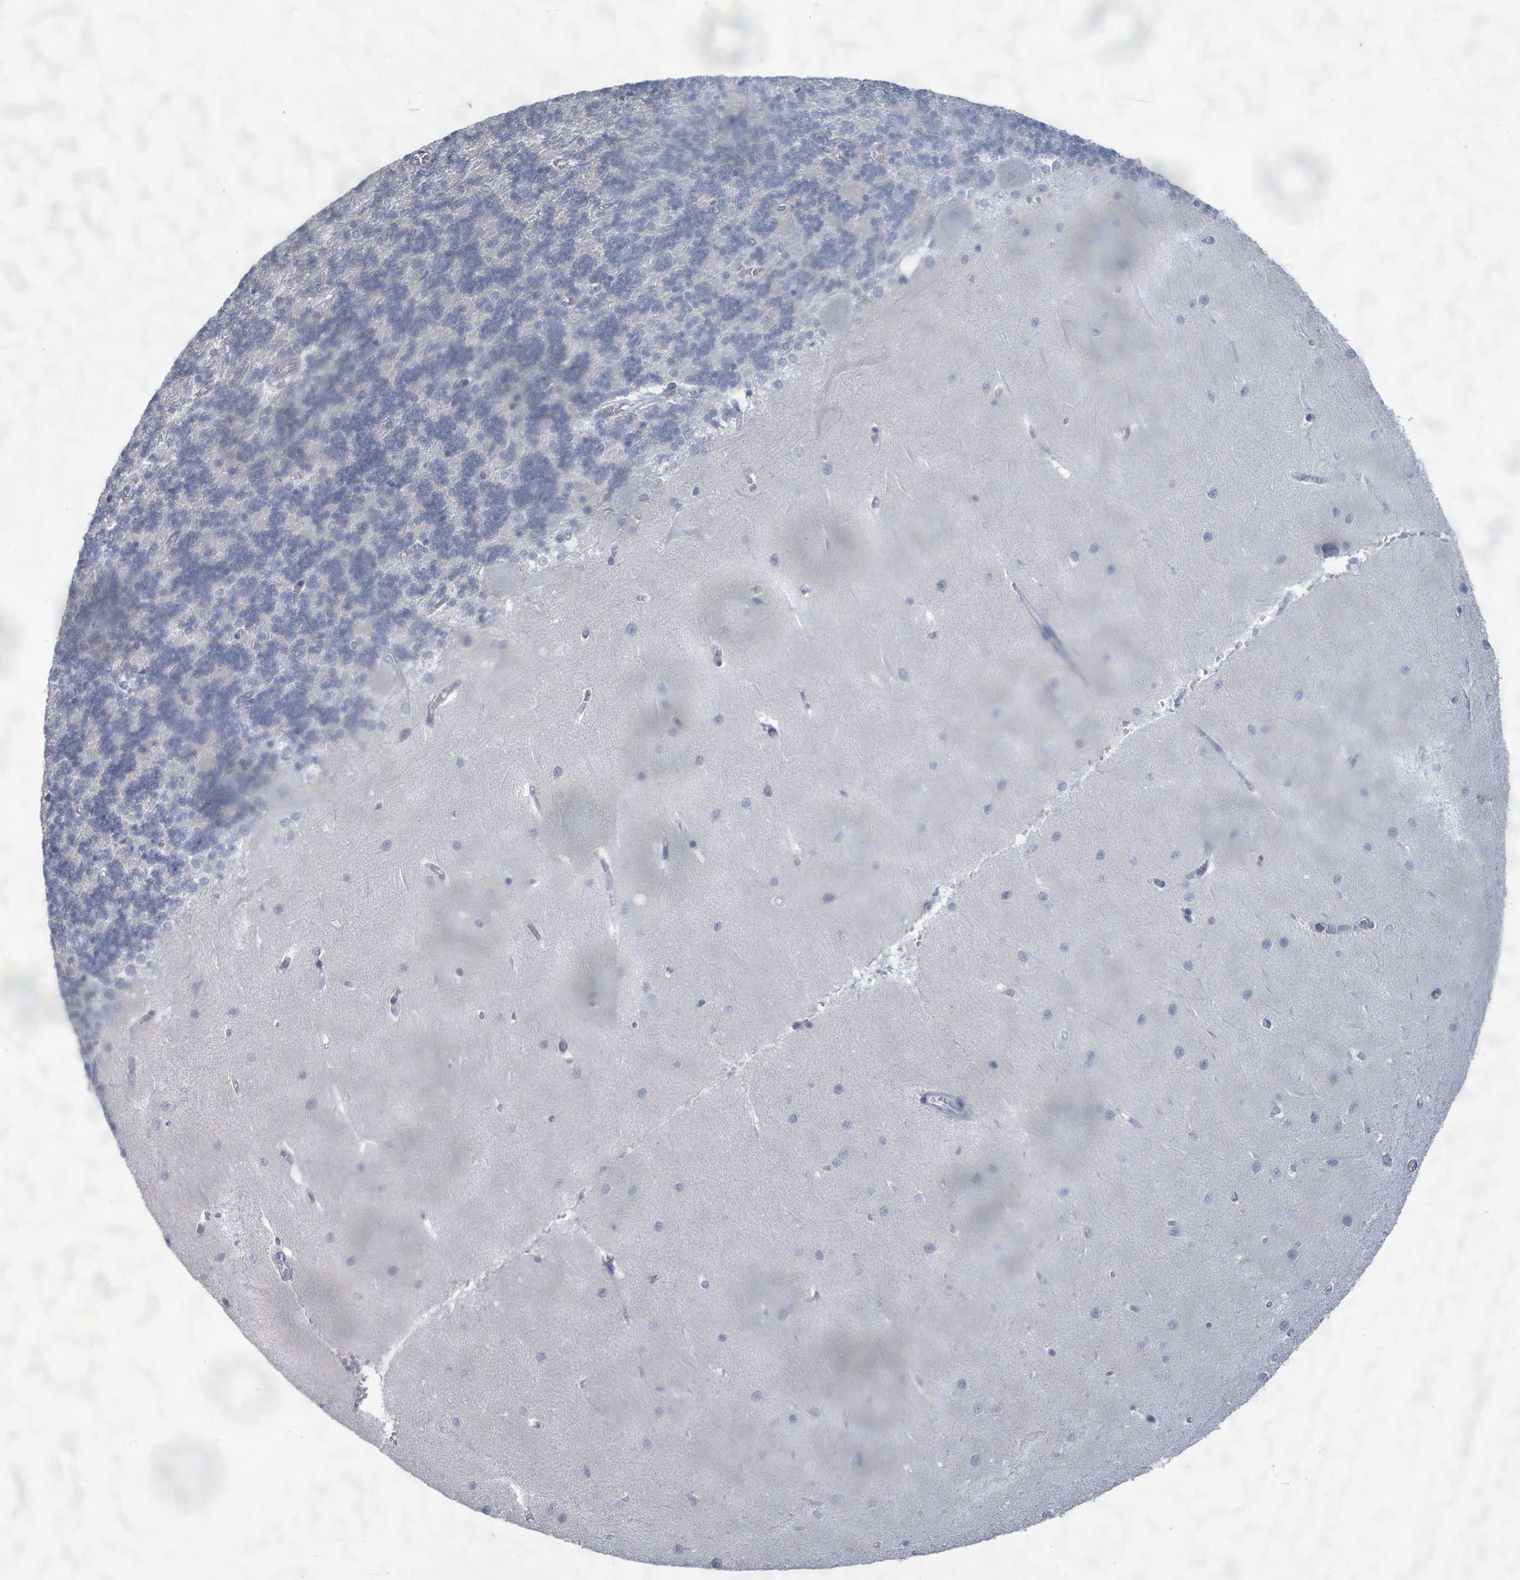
{"staining": {"intensity": "negative", "quantity": "none", "location": "none"}, "tissue": "cerebellum", "cell_type": "Cells in granular layer", "image_type": "normal", "snomed": [{"axis": "morphology", "description": "Normal tissue, NOS"}, {"axis": "topography", "description": "Cerebellum"}], "caption": "Immunohistochemical staining of normal human cerebellum displays no significant expression in cells in granular layer. Nuclei are stained in blue.", "gene": "WNT11", "patient": {"sex": "male", "age": 37}}